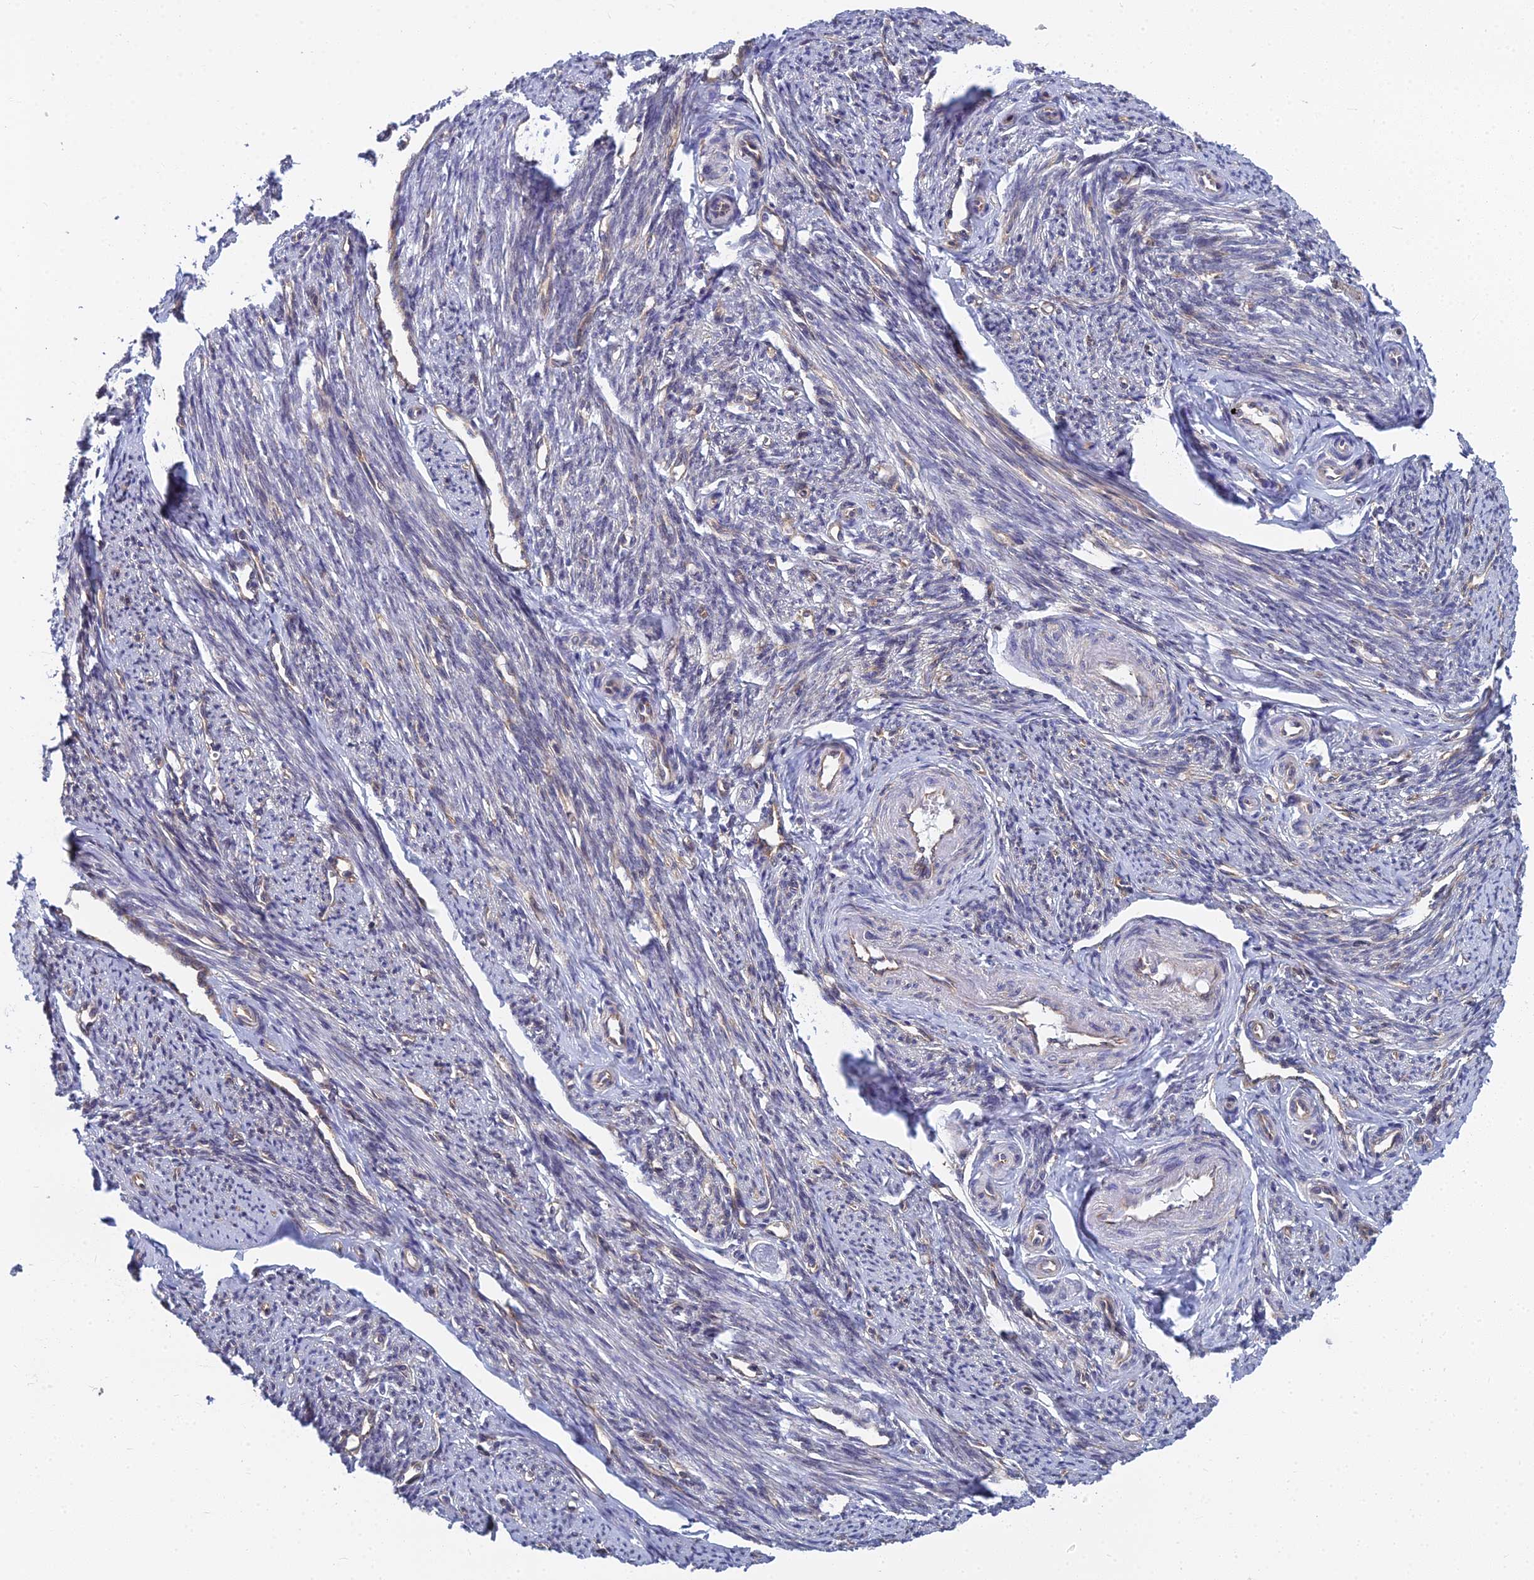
{"staining": {"intensity": "weak", "quantity": "<25%", "location": "cytoplasmic/membranous"}, "tissue": "smooth muscle", "cell_type": "Smooth muscle cells", "image_type": "normal", "snomed": [{"axis": "morphology", "description": "Normal tissue, NOS"}, {"axis": "topography", "description": "Smooth muscle"}, {"axis": "topography", "description": "Uterus"}], "caption": "Immunohistochemistry micrograph of normal smooth muscle stained for a protein (brown), which exhibits no positivity in smooth muscle cells.", "gene": "KIAA1143", "patient": {"sex": "female", "age": 59}}